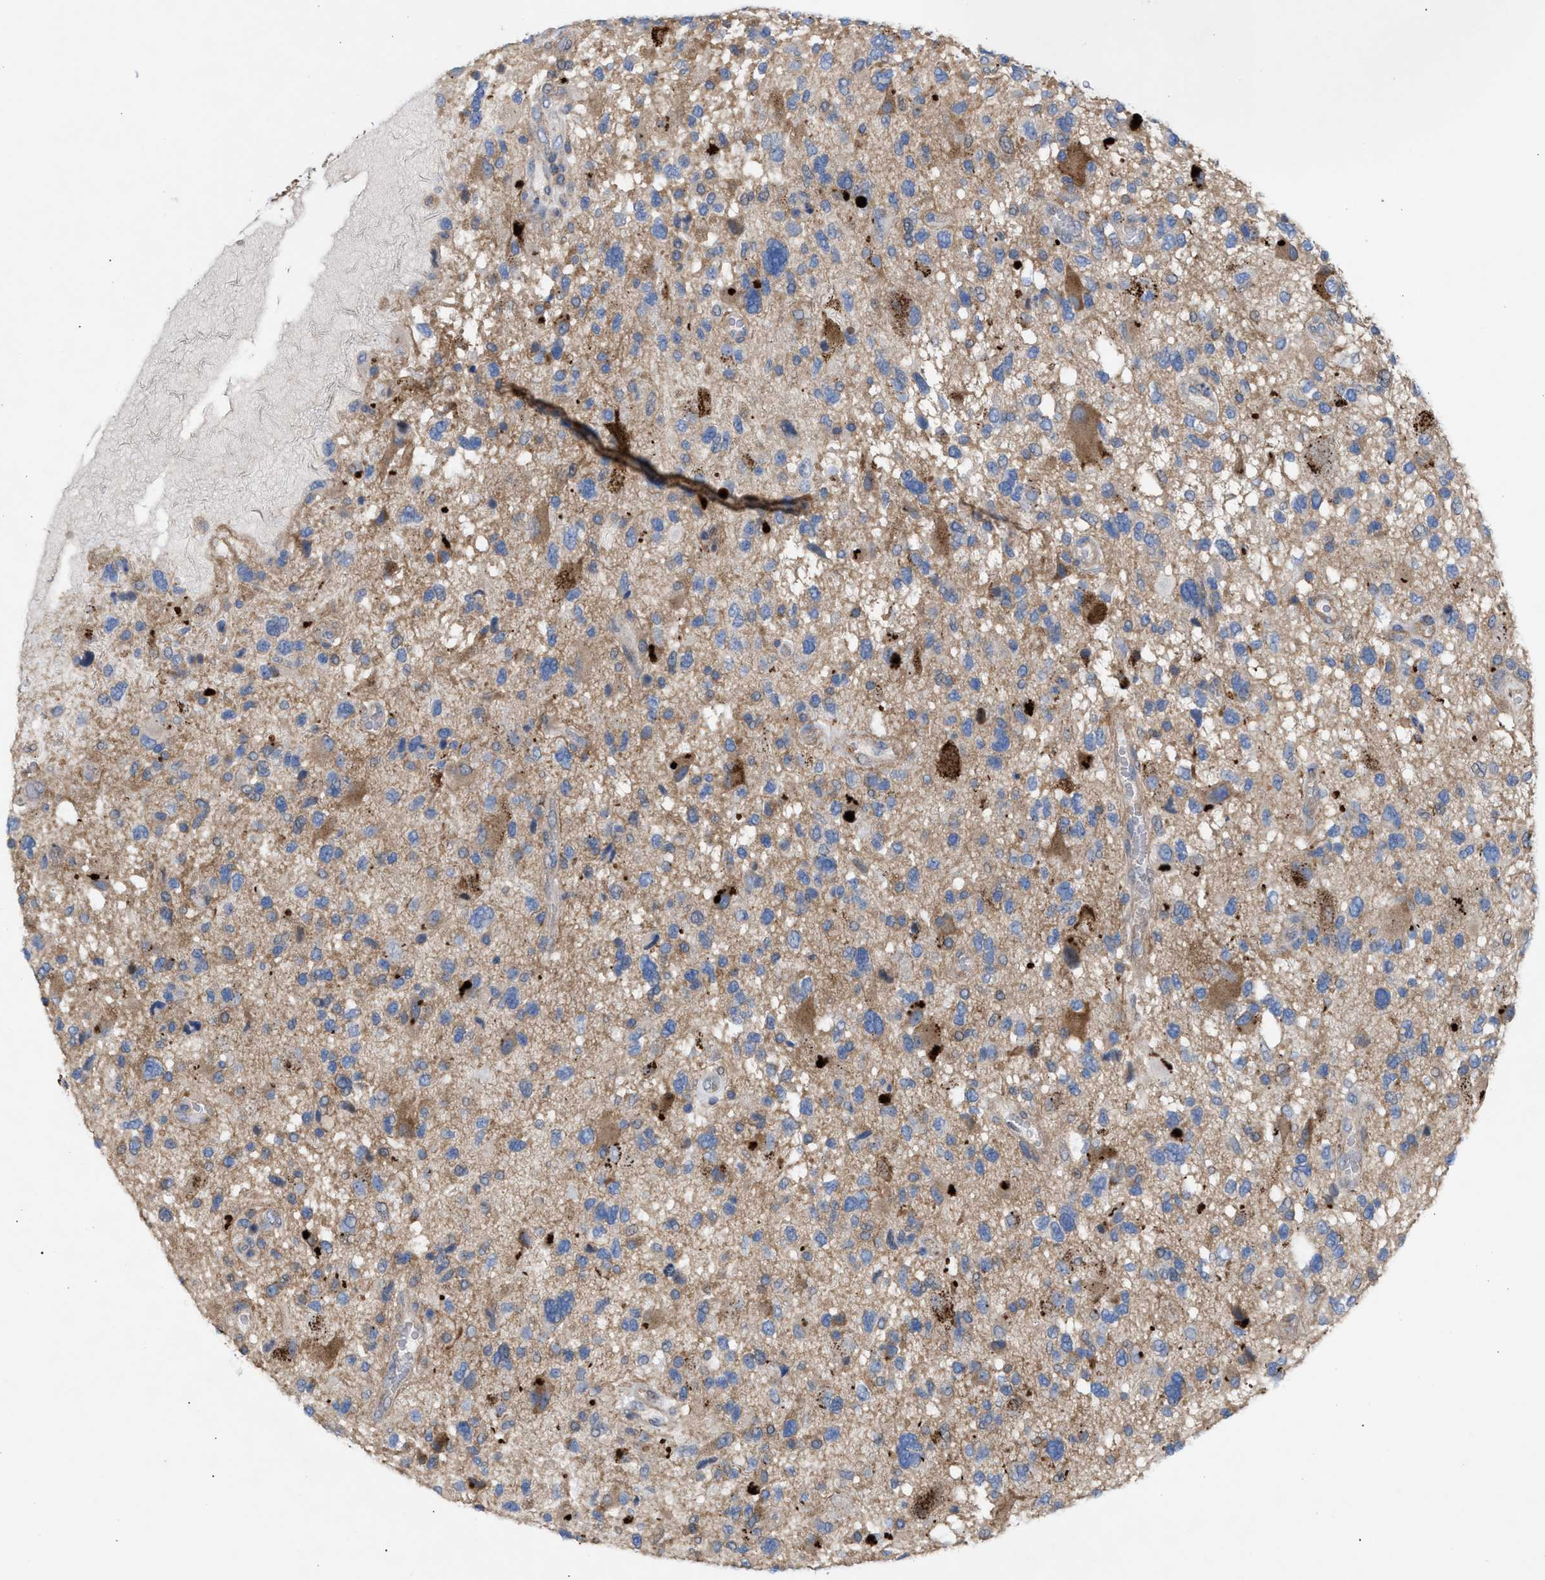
{"staining": {"intensity": "weak", "quantity": ">75%", "location": "cytoplasmic/membranous"}, "tissue": "glioma", "cell_type": "Tumor cells", "image_type": "cancer", "snomed": [{"axis": "morphology", "description": "Glioma, malignant, High grade"}, {"axis": "topography", "description": "Brain"}], "caption": "Glioma stained with a brown dye exhibits weak cytoplasmic/membranous positive positivity in approximately >75% of tumor cells.", "gene": "MBTD1", "patient": {"sex": "male", "age": 33}}